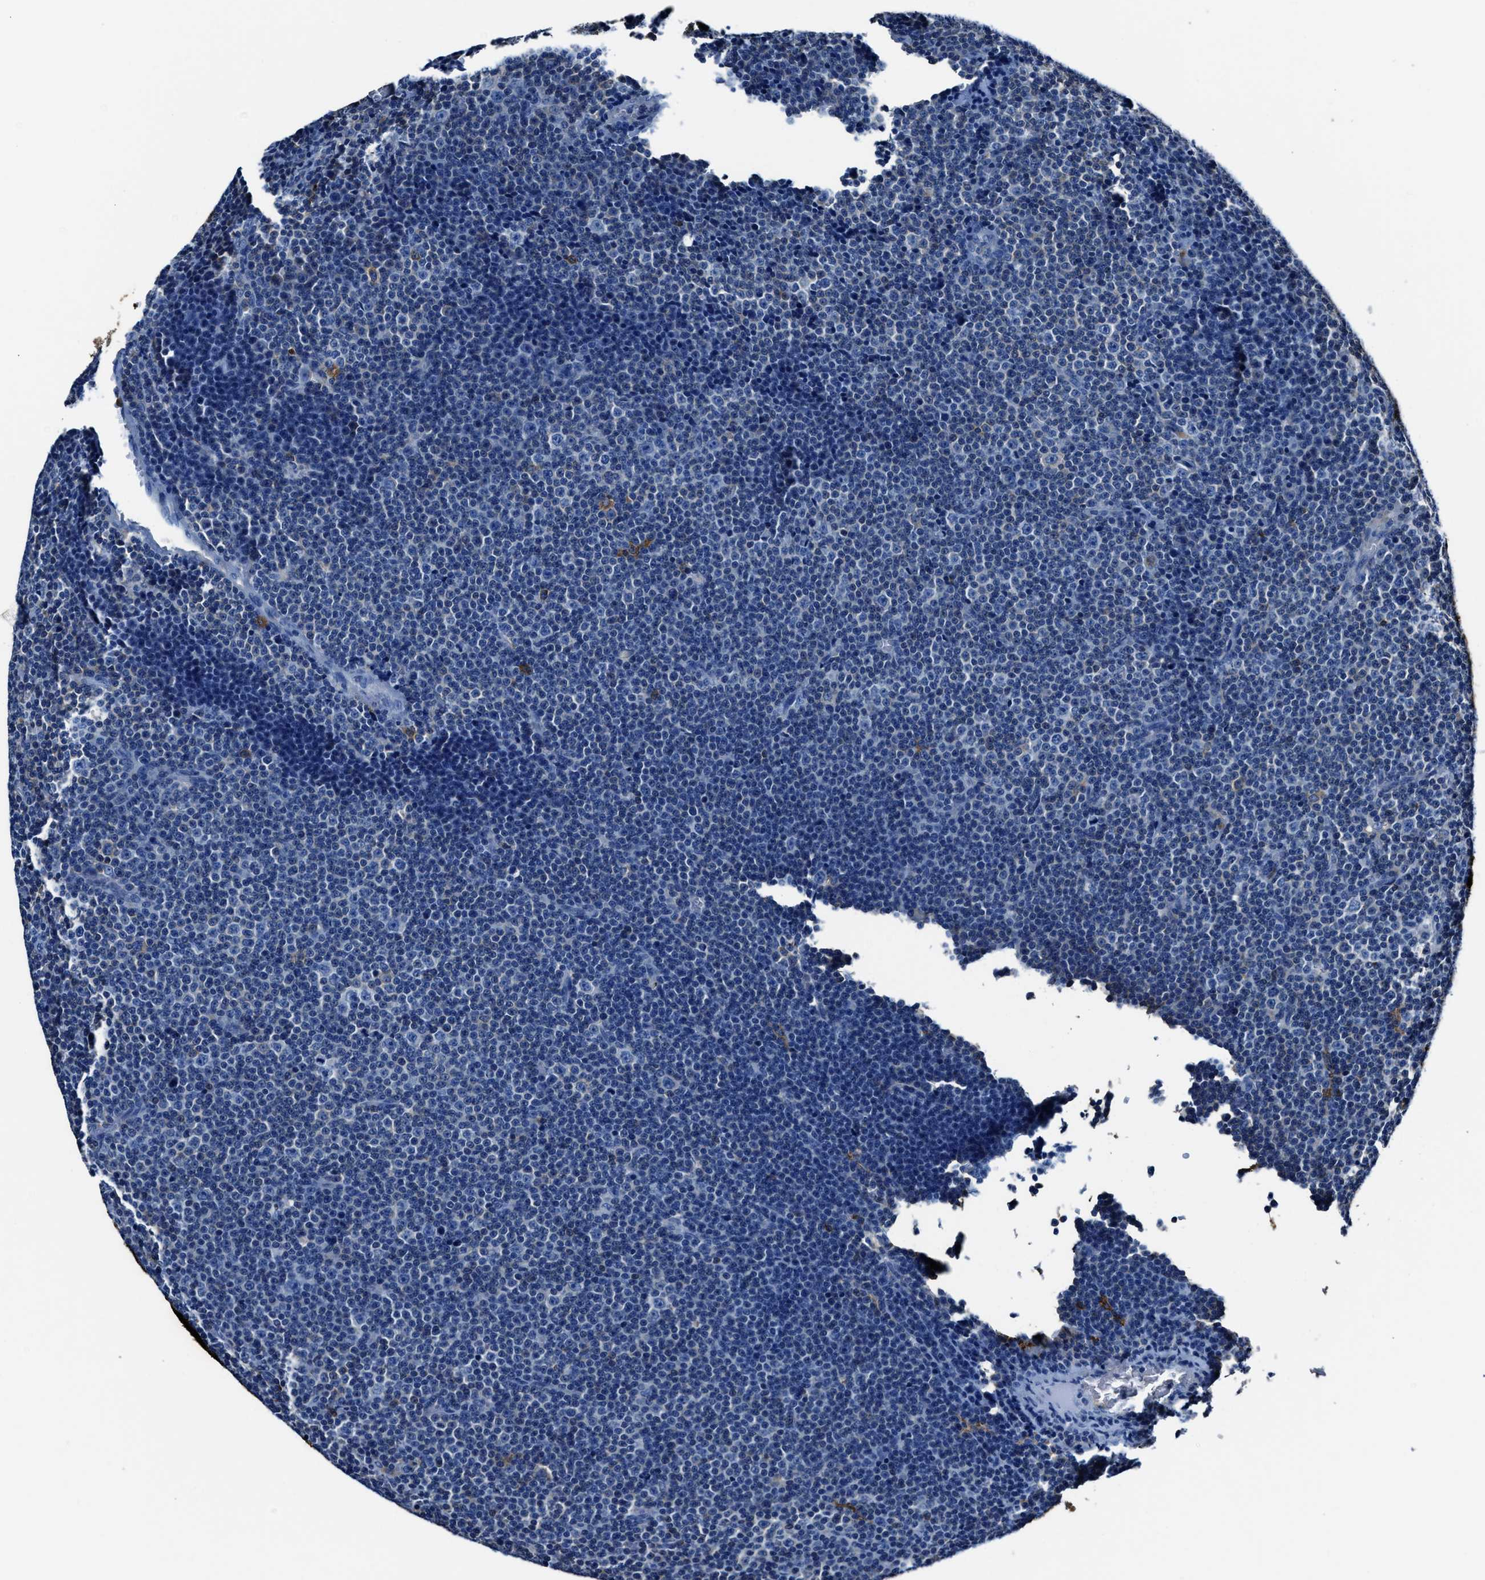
{"staining": {"intensity": "negative", "quantity": "none", "location": "none"}, "tissue": "lymphoma", "cell_type": "Tumor cells", "image_type": "cancer", "snomed": [{"axis": "morphology", "description": "Malignant lymphoma, non-Hodgkin's type, Low grade"}, {"axis": "topography", "description": "Lymph node"}], "caption": "A histopathology image of human lymphoma is negative for staining in tumor cells.", "gene": "FTL", "patient": {"sex": "female", "age": 67}}